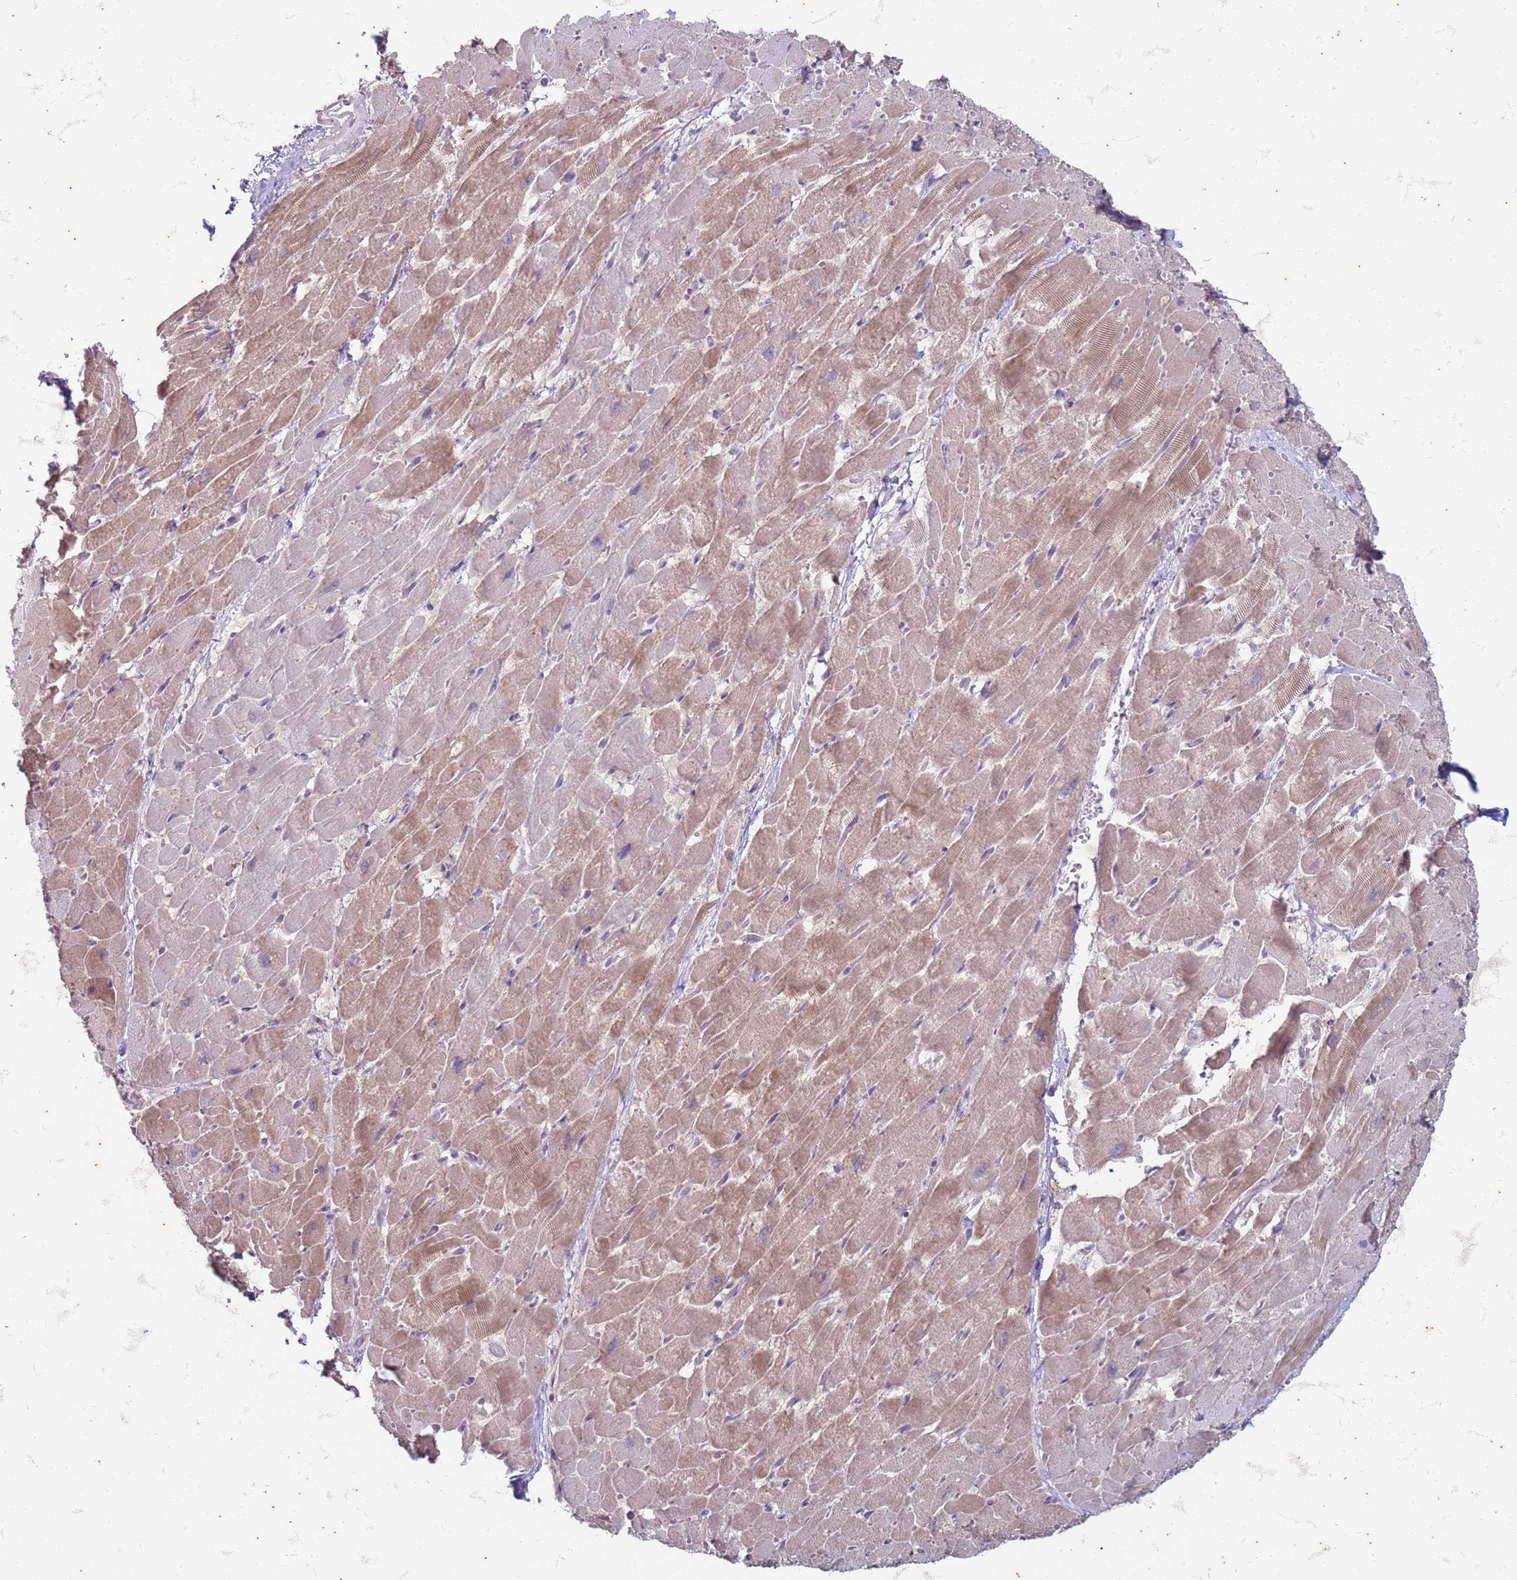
{"staining": {"intensity": "moderate", "quantity": "25%-75%", "location": "cytoplasmic/membranous"}, "tissue": "heart muscle", "cell_type": "Cardiomyocytes", "image_type": "normal", "snomed": [{"axis": "morphology", "description": "Normal tissue, NOS"}, {"axis": "topography", "description": "Heart"}], "caption": "DAB immunohistochemical staining of benign human heart muscle demonstrates moderate cytoplasmic/membranous protein positivity in about 25%-75% of cardiomyocytes. The protein is shown in brown color, while the nuclei are stained blue.", "gene": "SUCO", "patient": {"sex": "male", "age": 37}}